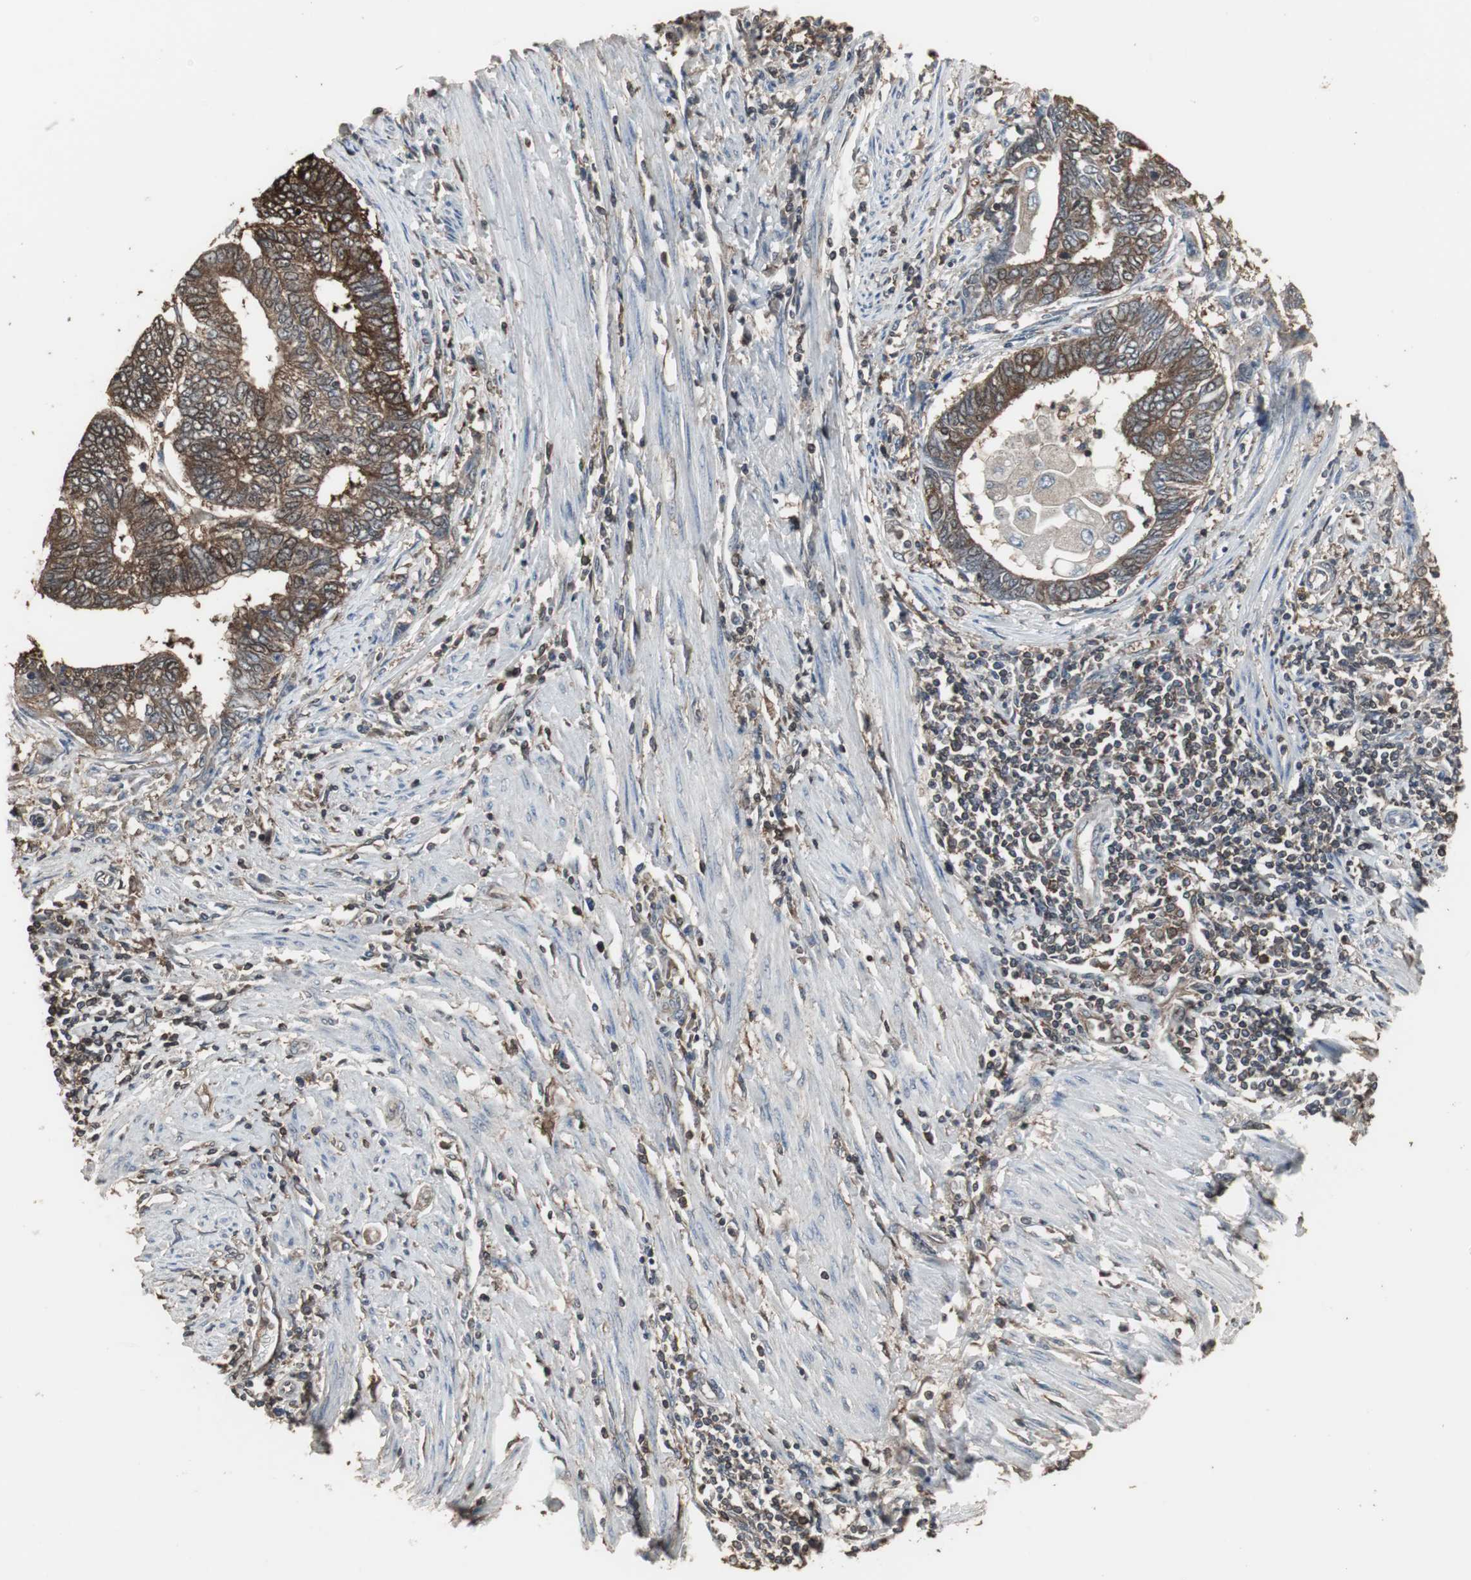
{"staining": {"intensity": "strong", "quantity": ">75%", "location": "cytoplasmic/membranous"}, "tissue": "endometrial cancer", "cell_type": "Tumor cells", "image_type": "cancer", "snomed": [{"axis": "morphology", "description": "Adenocarcinoma, NOS"}, {"axis": "topography", "description": "Uterus"}, {"axis": "topography", "description": "Endometrium"}], "caption": "A high amount of strong cytoplasmic/membranous expression is appreciated in approximately >75% of tumor cells in adenocarcinoma (endometrial) tissue.", "gene": "HPRT1", "patient": {"sex": "female", "age": 70}}